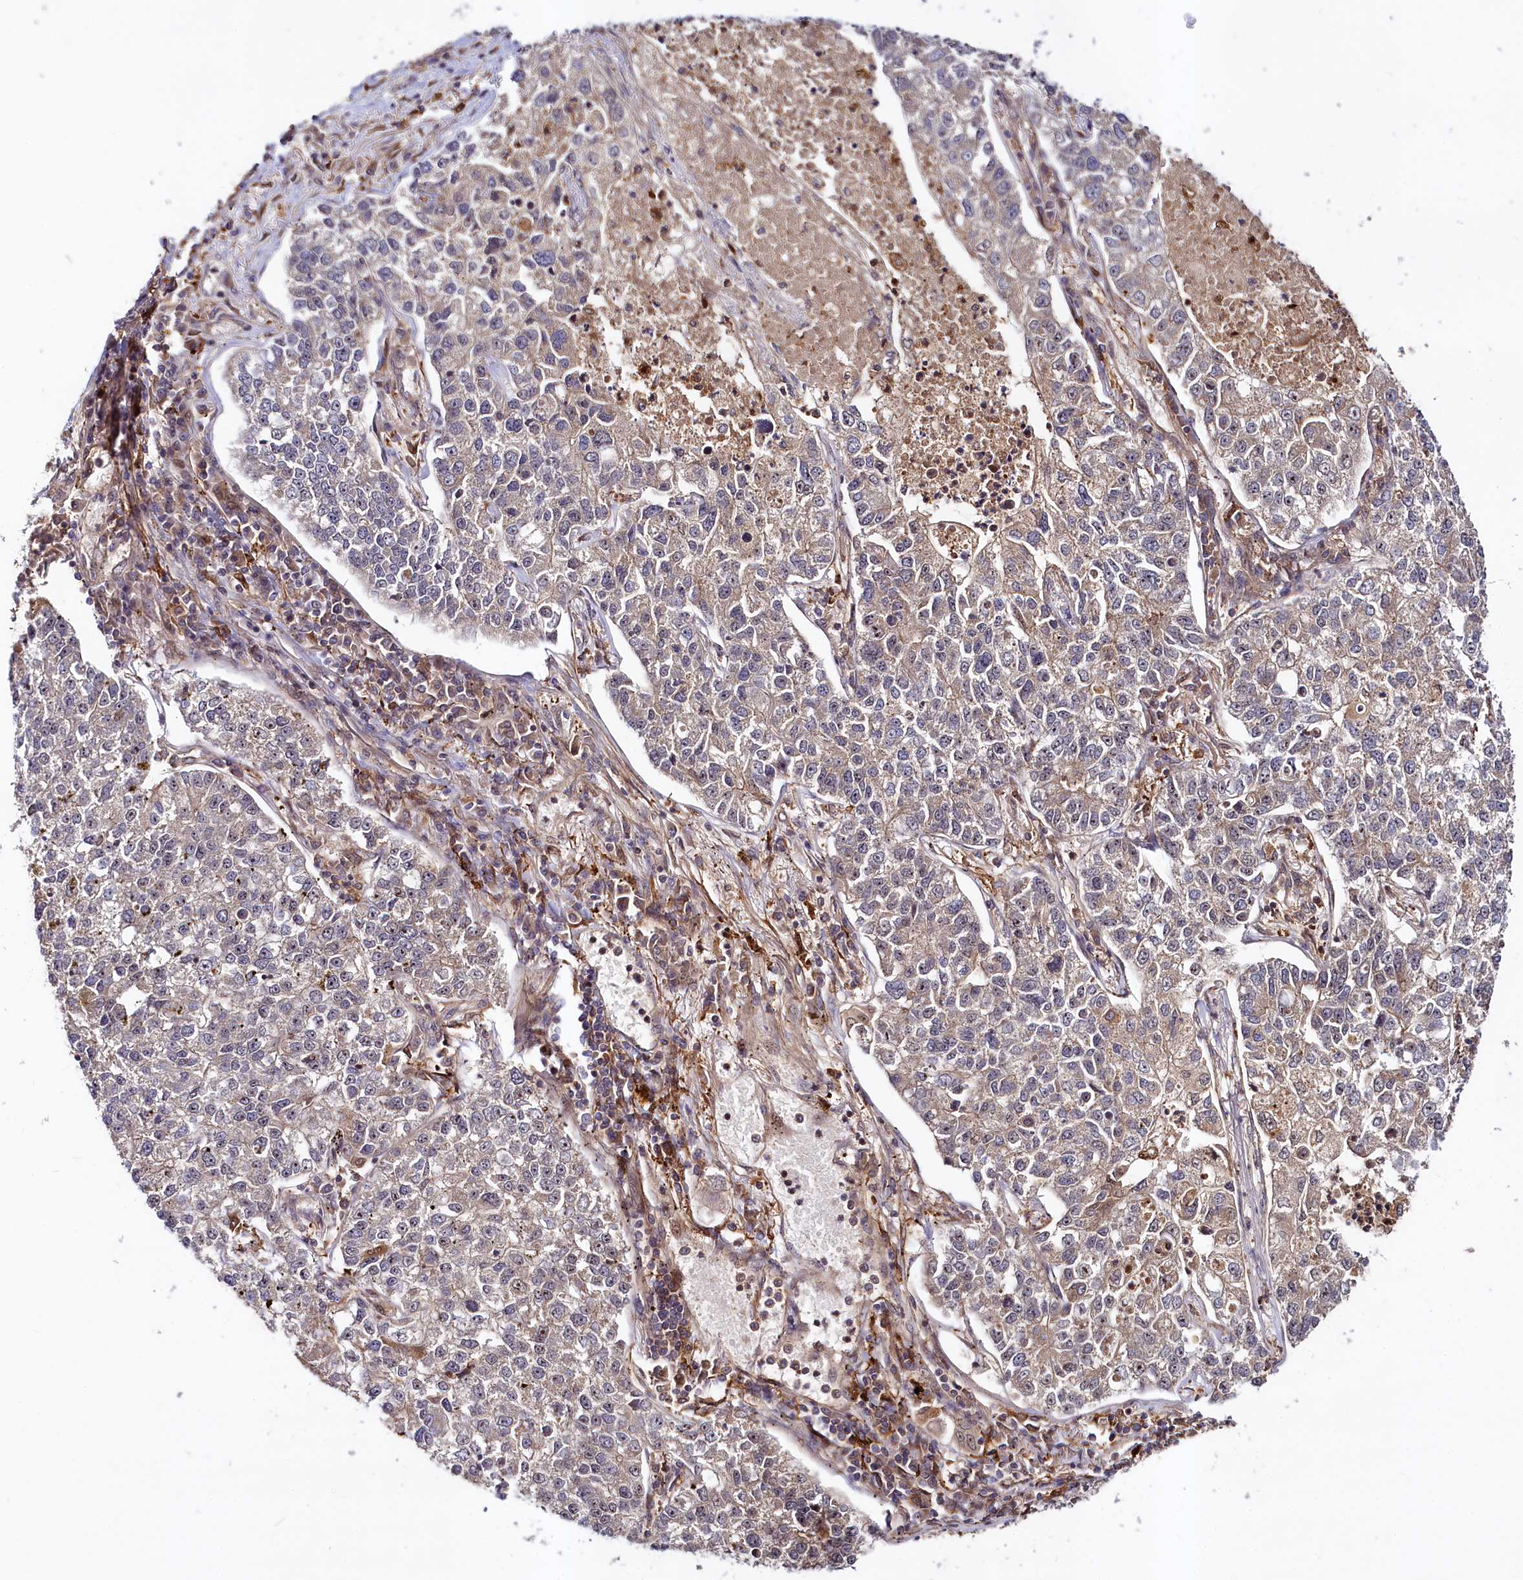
{"staining": {"intensity": "weak", "quantity": "25%-75%", "location": "cytoplasmic/membranous"}, "tissue": "lung cancer", "cell_type": "Tumor cells", "image_type": "cancer", "snomed": [{"axis": "morphology", "description": "Adenocarcinoma, NOS"}, {"axis": "topography", "description": "Lung"}], "caption": "Tumor cells display weak cytoplasmic/membranous expression in about 25%-75% of cells in lung adenocarcinoma. The staining was performed using DAB (3,3'-diaminobenzidine), with brown indicating positive protein expression. Nuclei are stained blue with hematoxylin.", "gene": "NEDD1", "patient": {"sex": "male", "age": 49}}